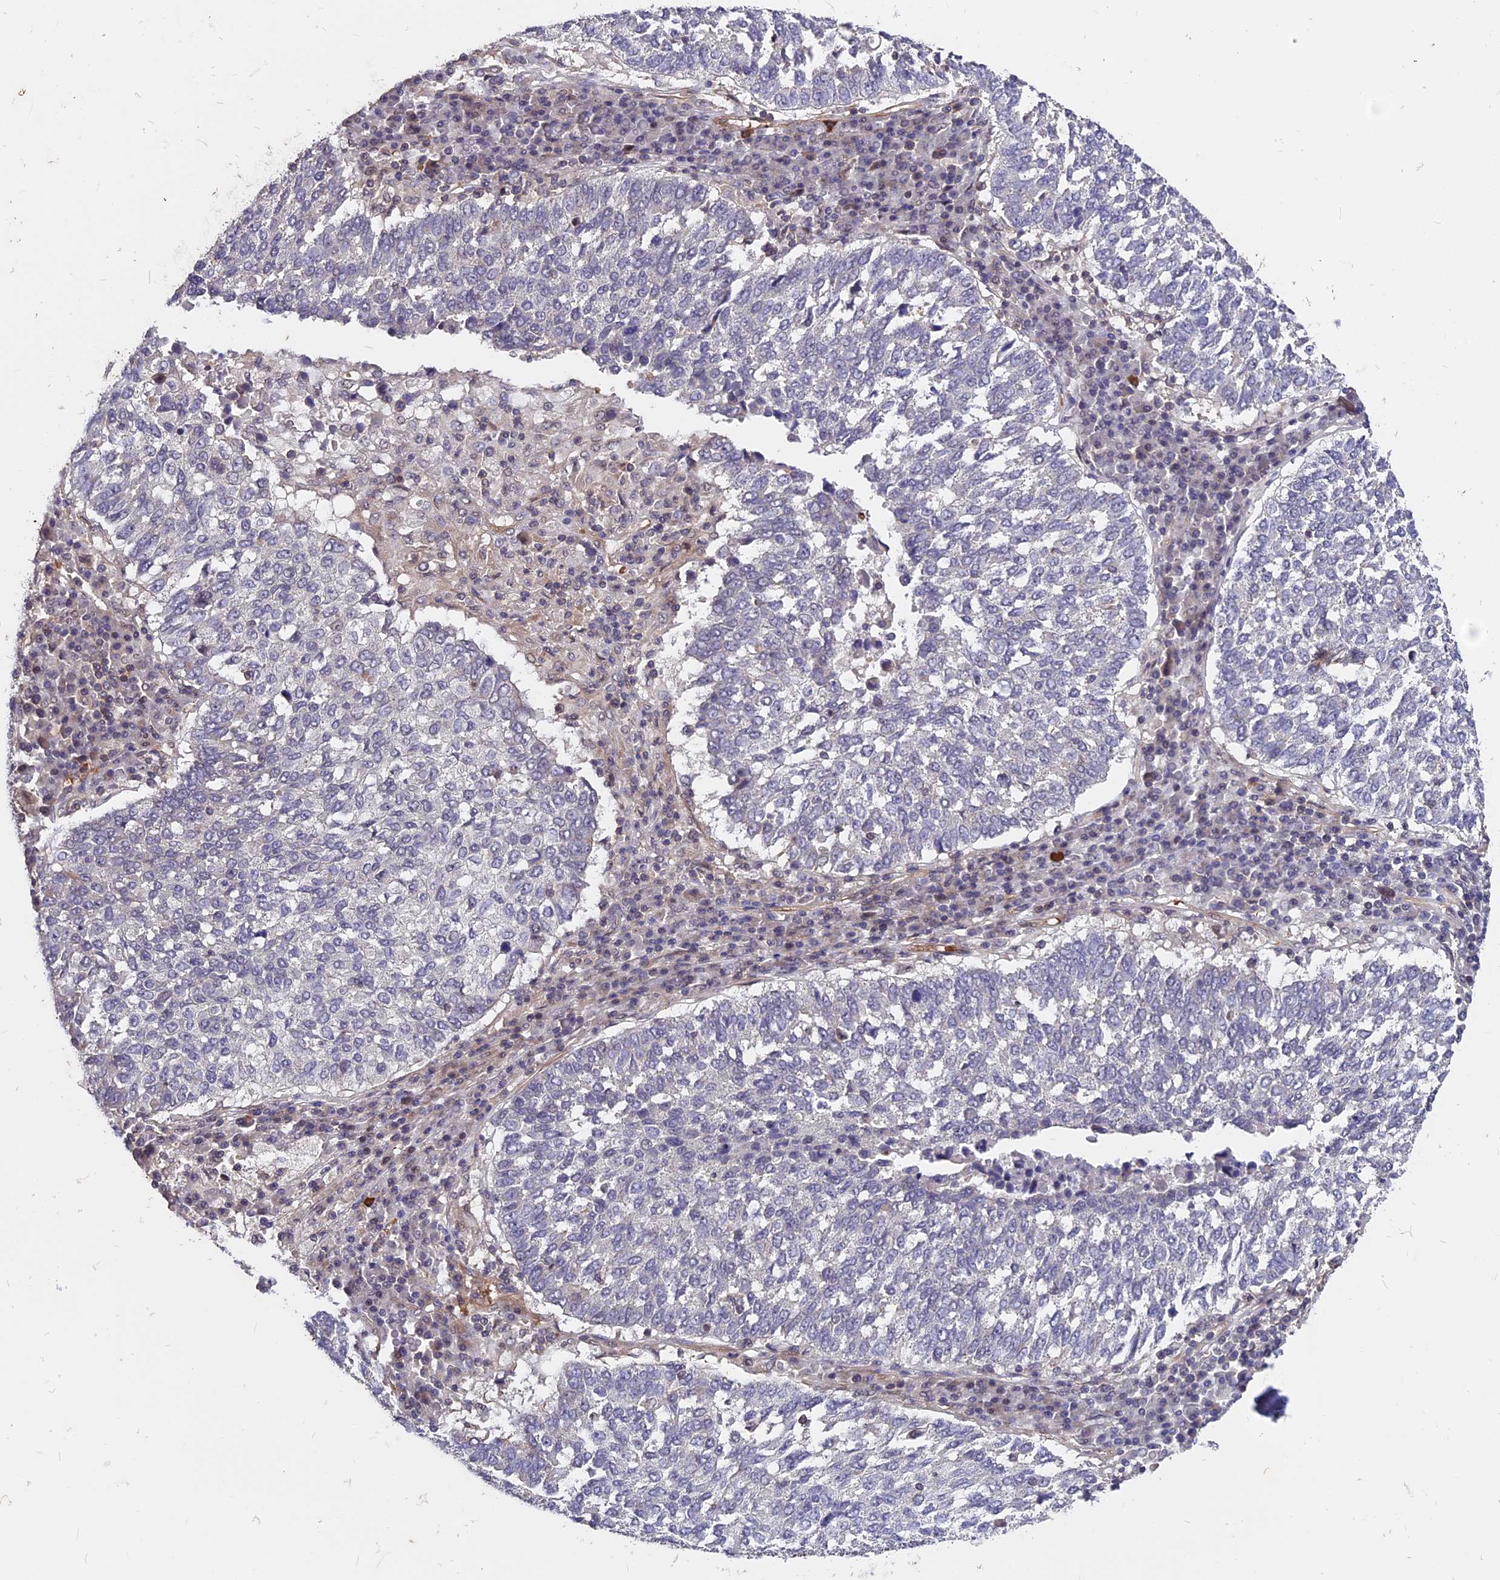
{"staining": {"intensity": "negative", "quantity": "none", "location": "none"}, "tissue": "lung cancer", "cell_type": "Tumor cells", "image_type": "cancer", "snomed": [{"axis": "morphology", "description": "Squamous cell carcinoma, NOS"}, {"axis": "topography", "description": "Lung"}], "caption": "The image exhibits no staining of tumor cells in lung cancer (squamous cell carcinoma).", "gene": "ZC3H10", "patient": {"sex": "male", "age": 73}}